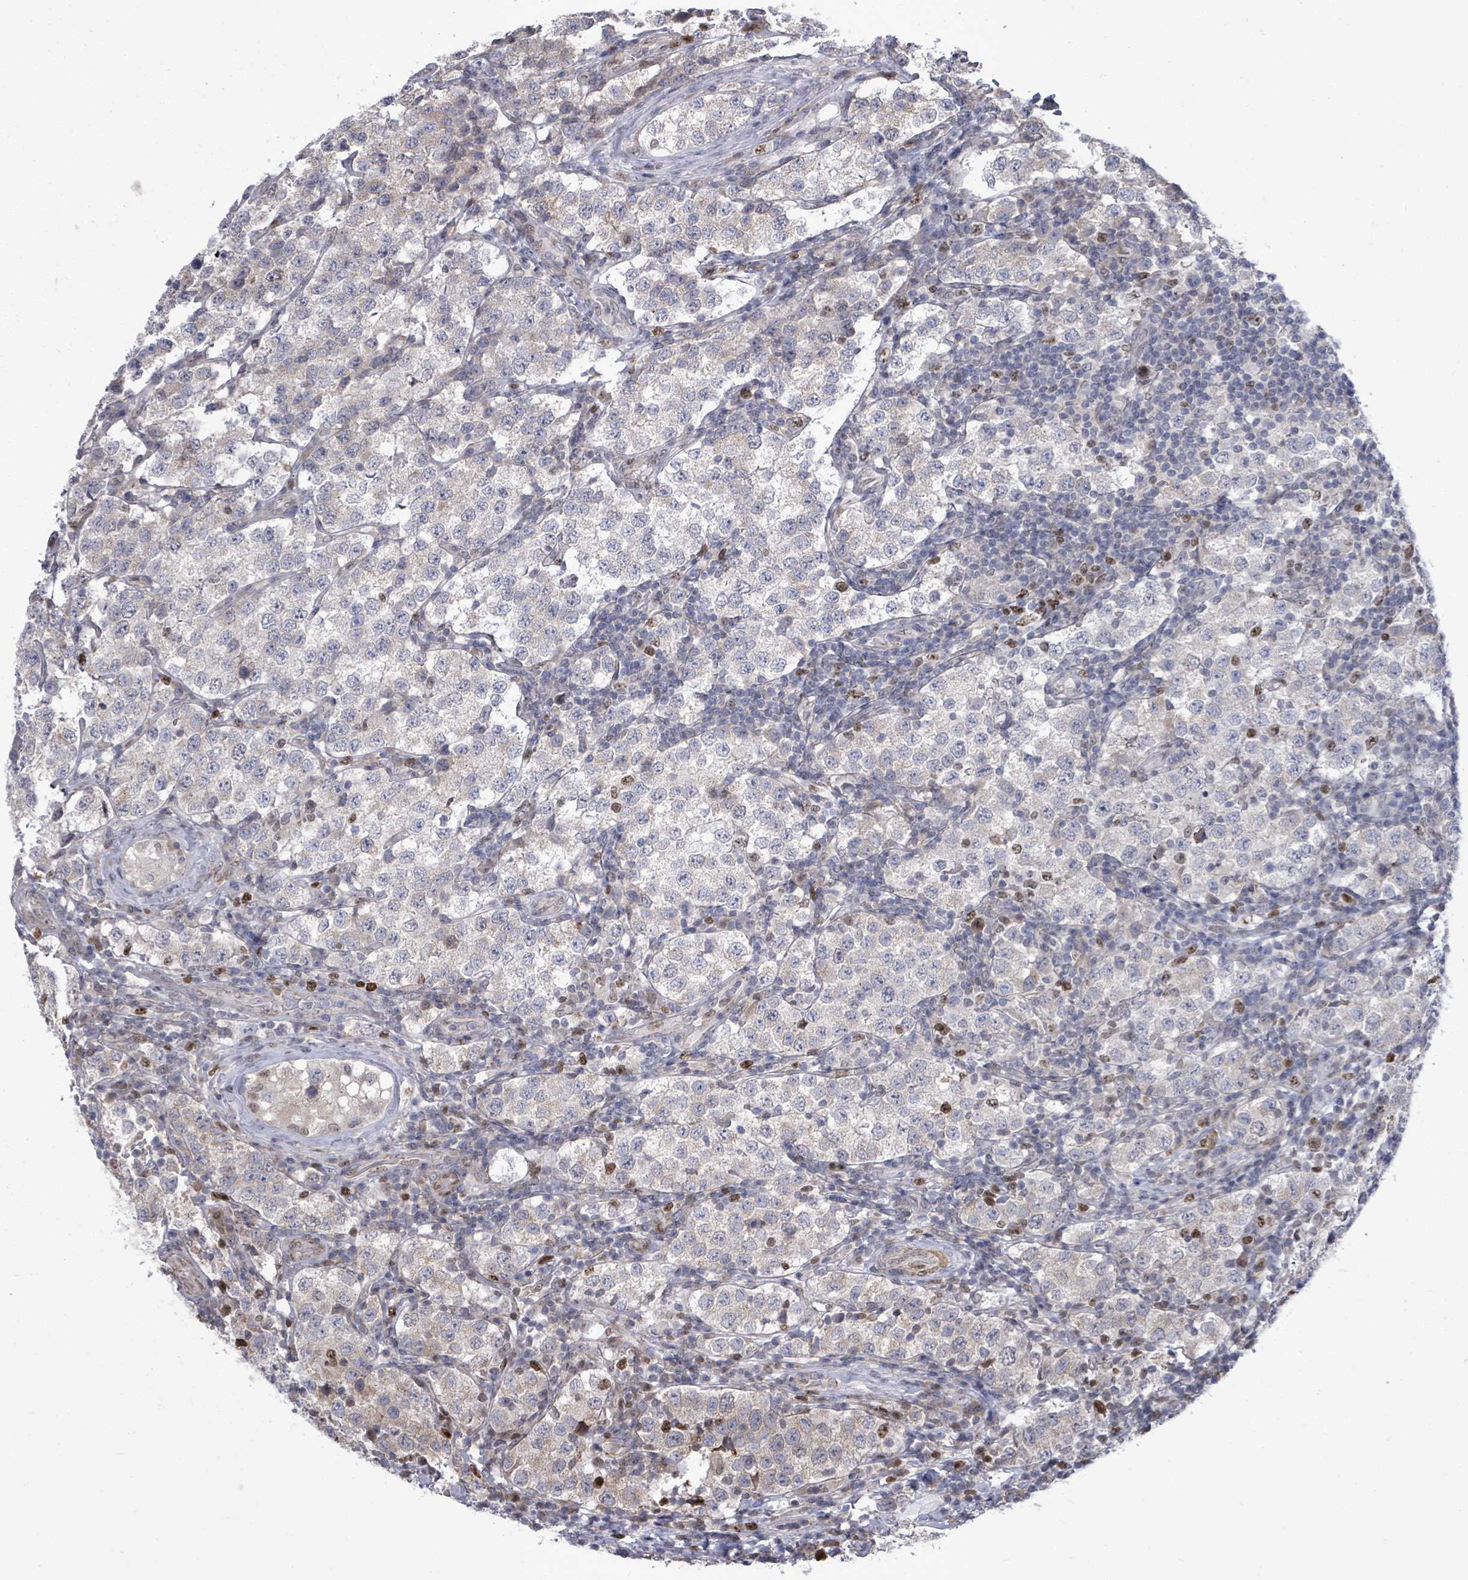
{"staining": {"intensity": "negative", "quantity": "none", "location": "none"}, "tissue": "testis cancer", "cell_type": "Tumor cells", "image_type": "cancer", "snomed": [{"axis": "morphology", "description": "Seminoma, NOS"}, {"axis": "topography", "description": "Testis"}], "caption": "The histopathology image exhibits no significant staining in tumor cells of testis cancer (seminoma).", "gene": "PAPSS1", "patient": {"sex": "male", "age": 34}}